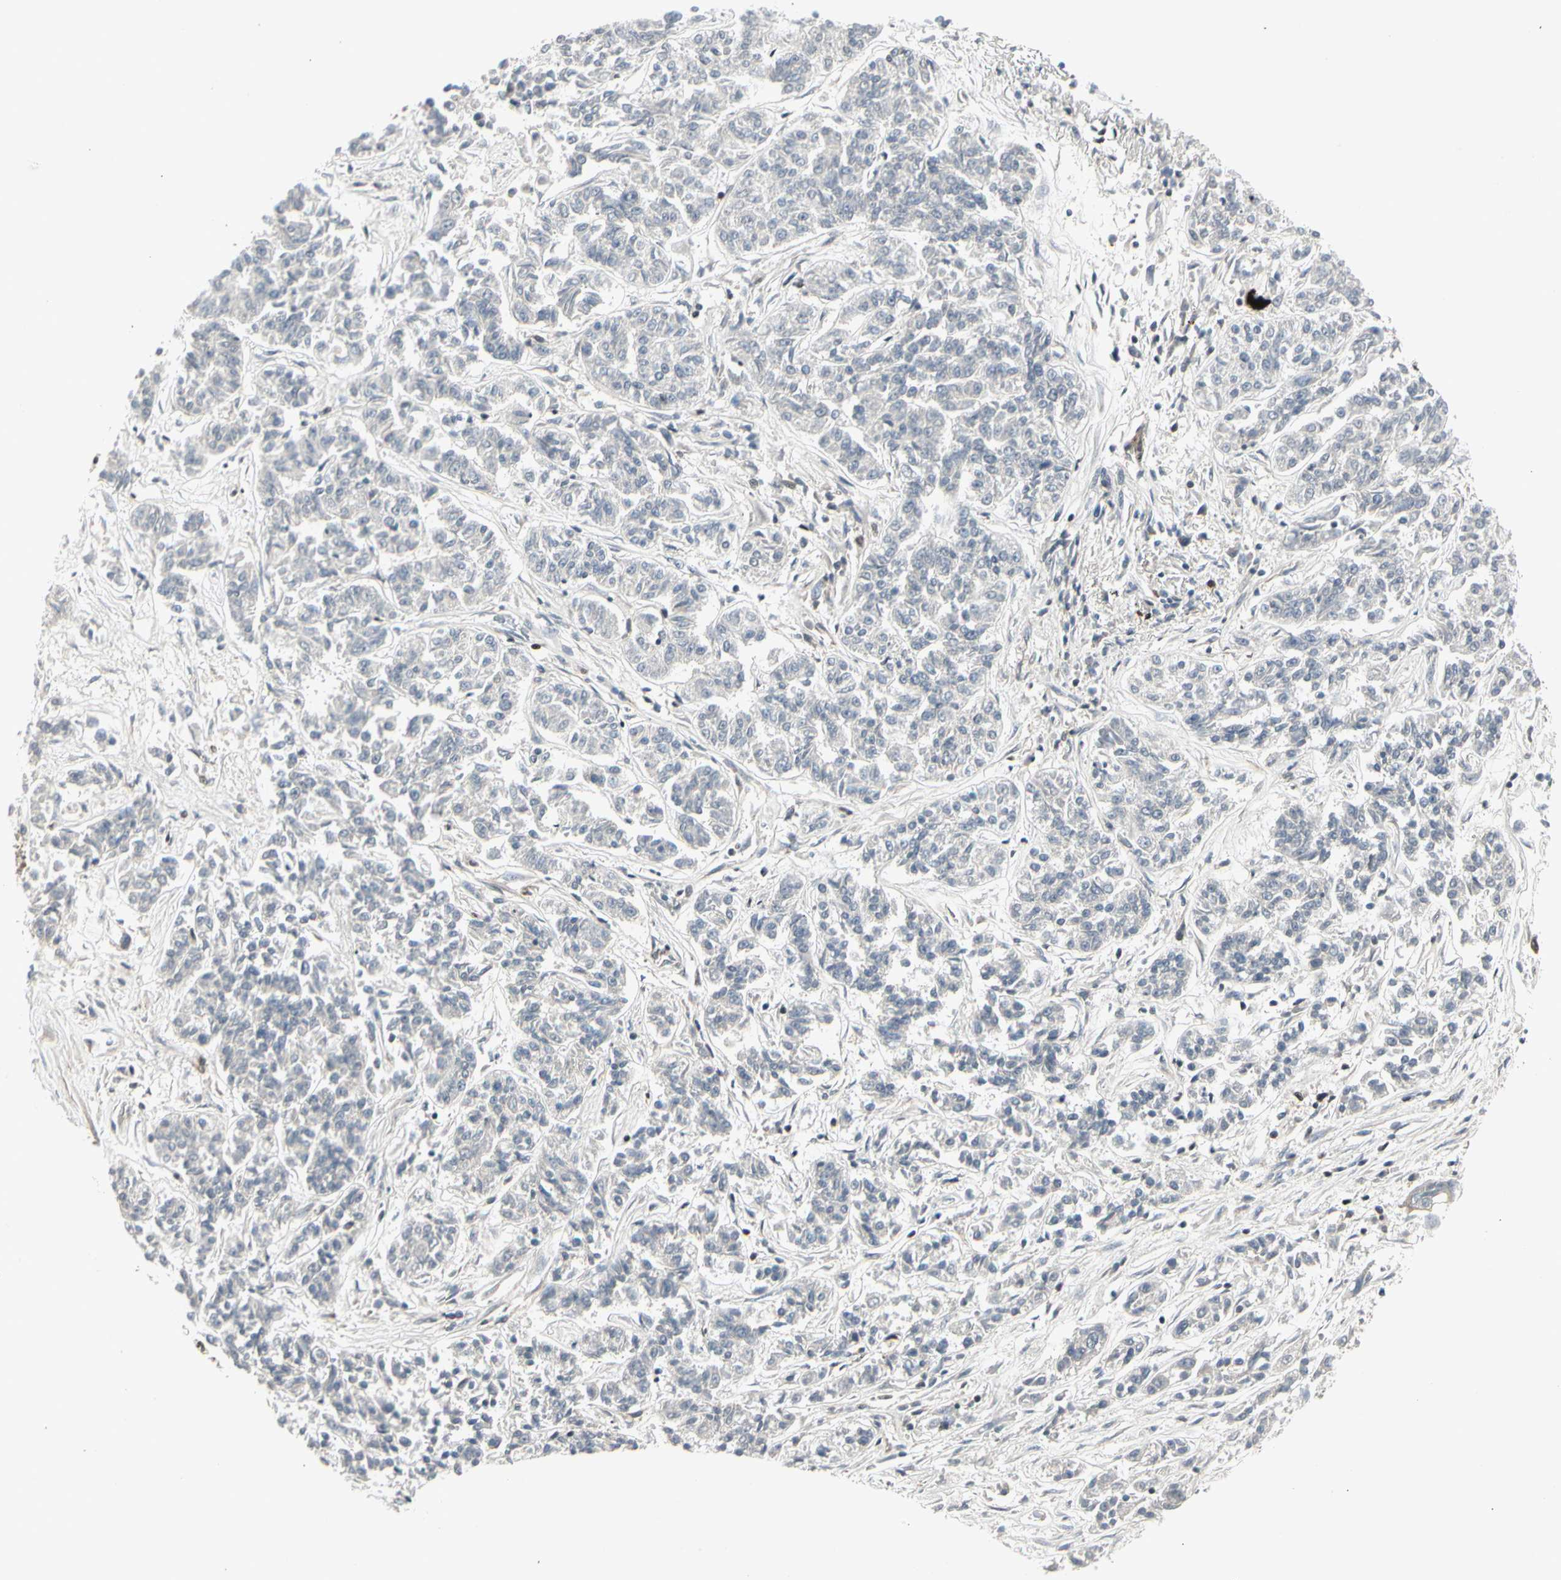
{"staining": {"intensity": "negative", "quantity": "none", "location": "none"}, "tissue": "lung cancer", "cell_type": "Tumor cells", "image_type": "cancer", "snomed": [{"axis": "morphology", "description": "Adenocarcinoma, NOS"}, {"axis": "topography", "description": "Lung"}], "caption": "Tumor cells show no significant protein staining in adenocarcinoma (lung).", "gene": "FOXJ2", "patient": {"sex": "male", "age": 84}}